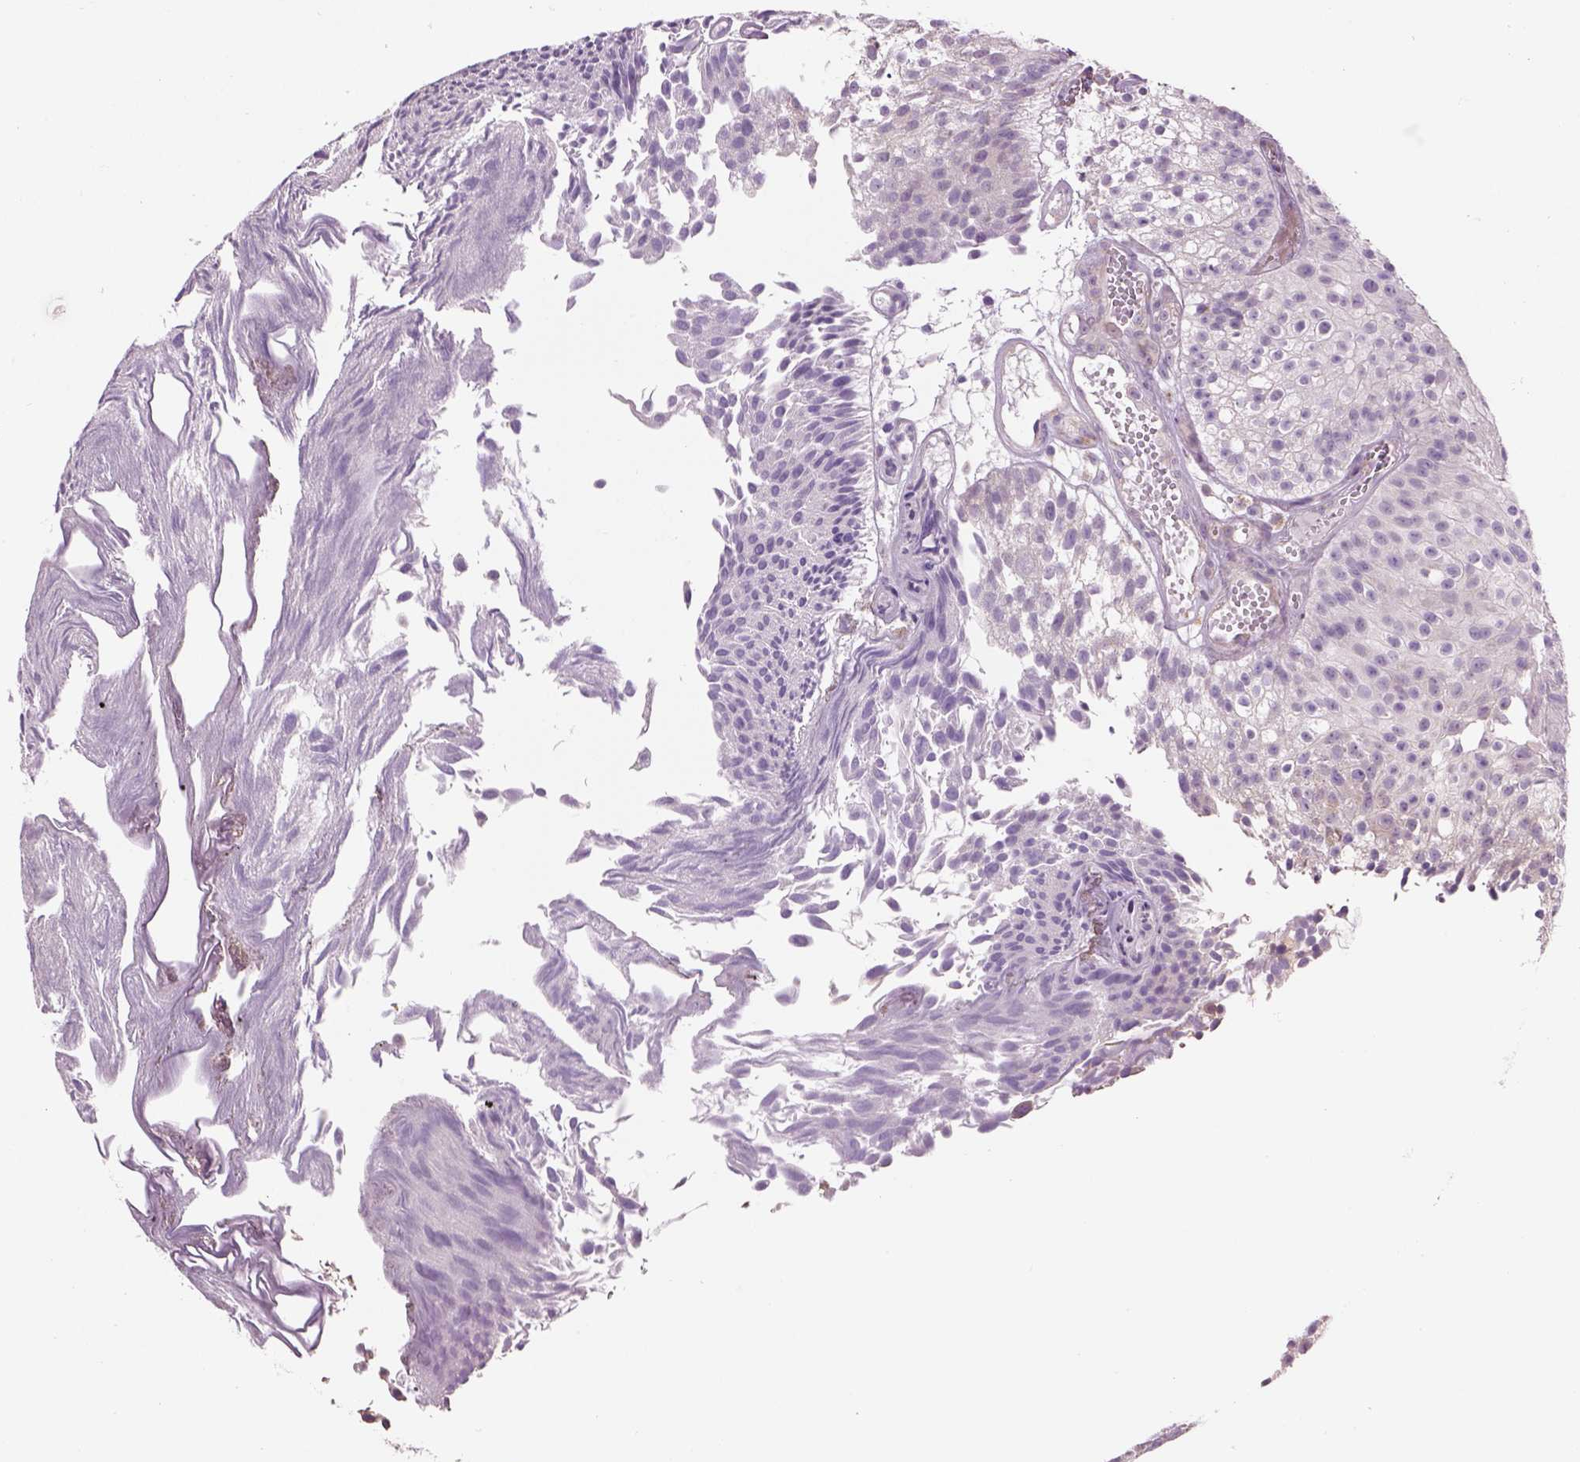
{"staining": {"intensity": "negative", "quantity": "none", "location": "none"}, "tissue": "urothelial cancer", "cell_type": "Tumor cells", "image_type": "cancer", "snomed": [{"axis": "morphology", "description": "Urothelial carcinoma, Low grade"}, {"axis": "topography", "description": "Urinary bladder"}], "caption": "Tumor cells are negative for brown protein staining in low-grade urothelial carcinoma. Brightfield microscopy of immunohistochemistry stained with DAB (brown) and hematoxylin (blue), captured at high magnification.", "gene": "IFT52", "patient": {"sex": "male", "age": 70}}